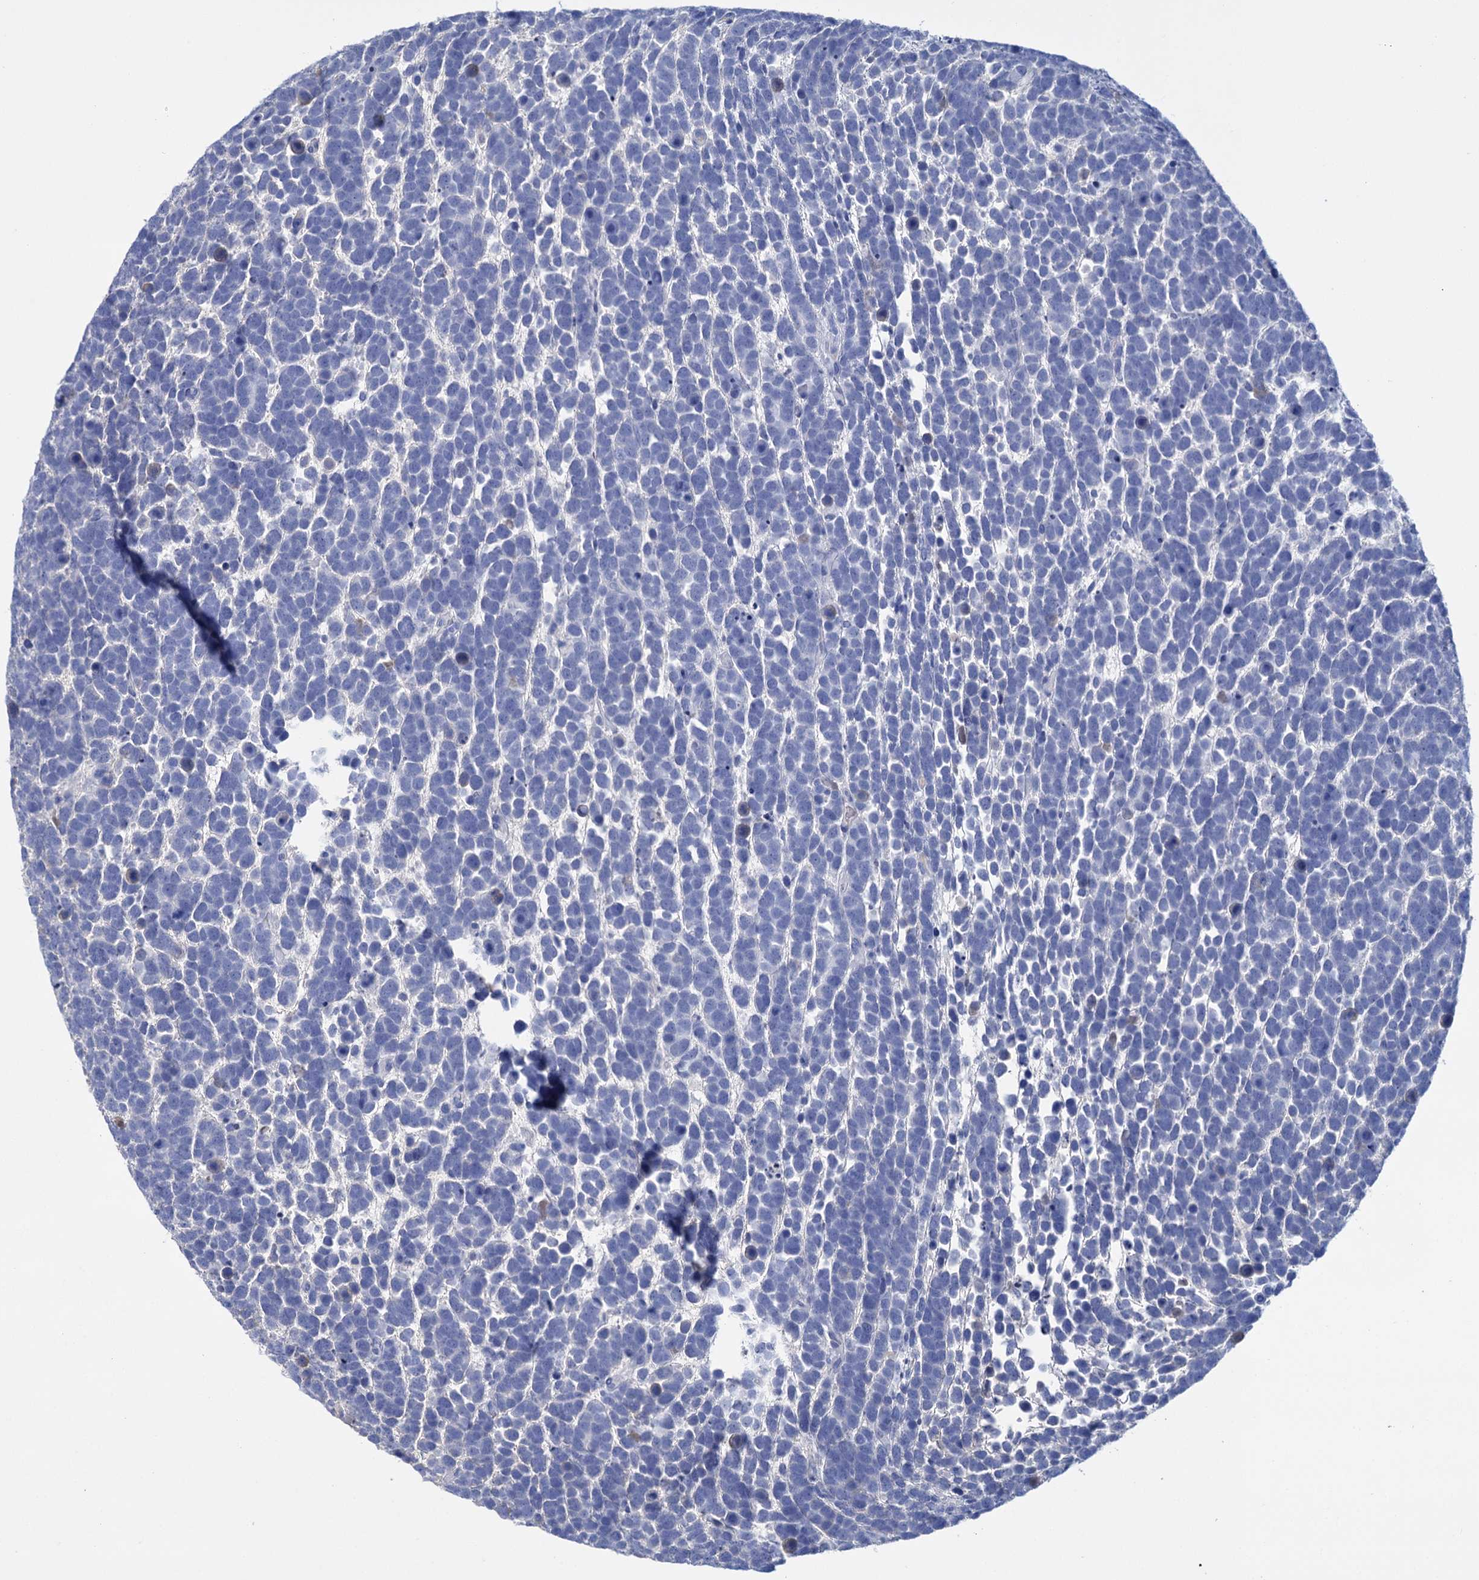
{"staining": {"intensity": "negative", "quantity": "none", "location": "none"}, "tissue": "urothelial cancer", "cell_type": "Tumor cells", "image_type": "cancer", "snomed": [{"axis": "morphology", "description": "Urothelial carcinoma, High grade"}, {"axis": "topography", "description": "Urinary bladder"}], "caption": "High-grade urothelial carcinoma stained for a protein using immunohistochemistry (IHC) demonstrates no positivity tumor cells.", "gene": "FBXW12", "patient": {"sex": "female", "age": 82}}